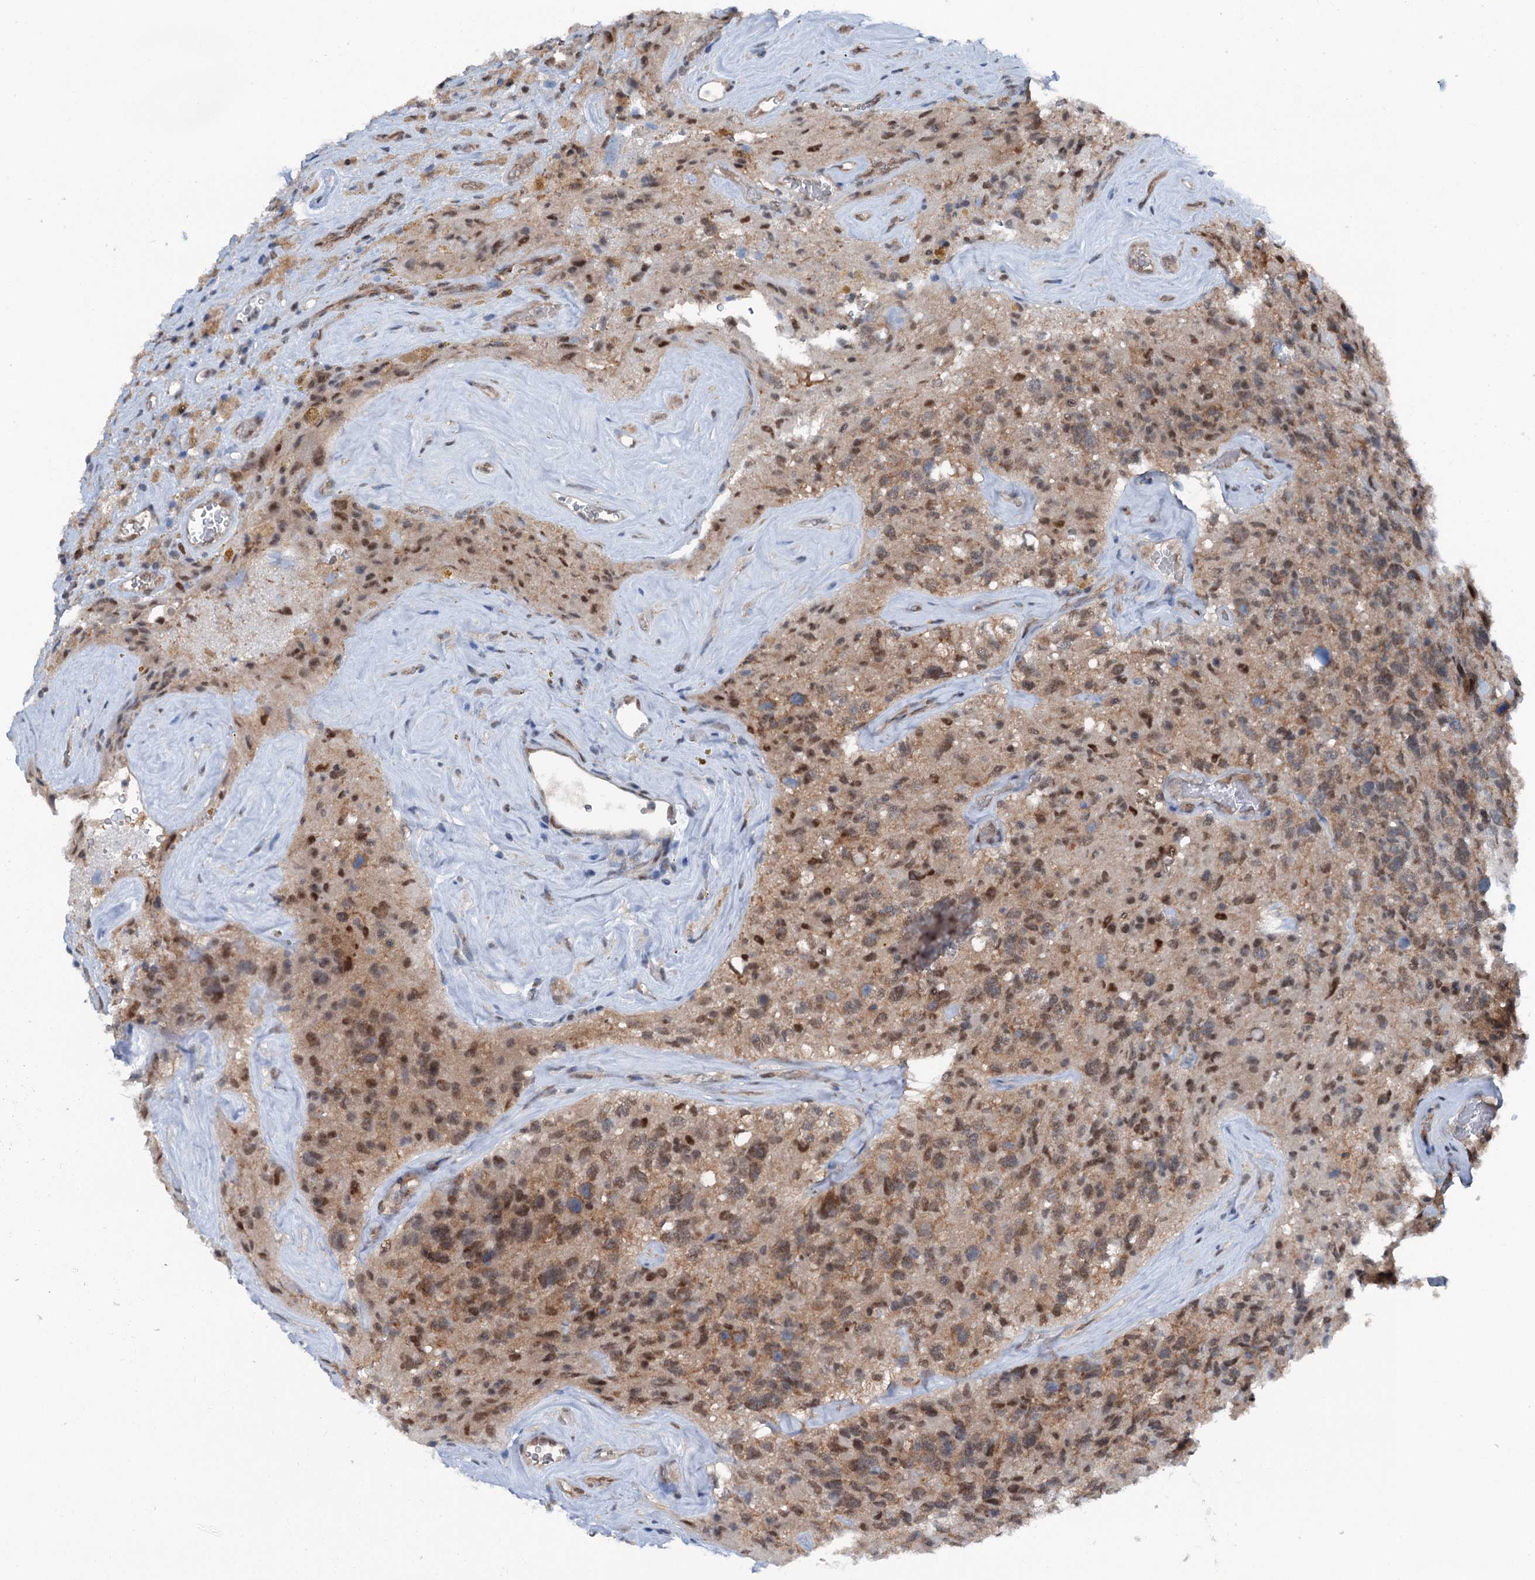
{"staining": {"intensity": "moderate", "quantity": "25%-75%", "location": "nuclear"}, "tissue": "glioma", "cell_type": "Tumor cells", "image_type": "cancer", "snomed": [{"axis": "morphology", "description": "Glioma, malignant, High grade"}, {"axis": "topography", "description": "Brain"}], "caption": "Moderate nuclear protein expression is seen in approximately 25%-75% of tumor cells in glioma. (DAB IHC, brown staining for protein, blue staining for nuclei).", "gene": "PSMD13", "patient": {"sex": "male", "age": 69}}